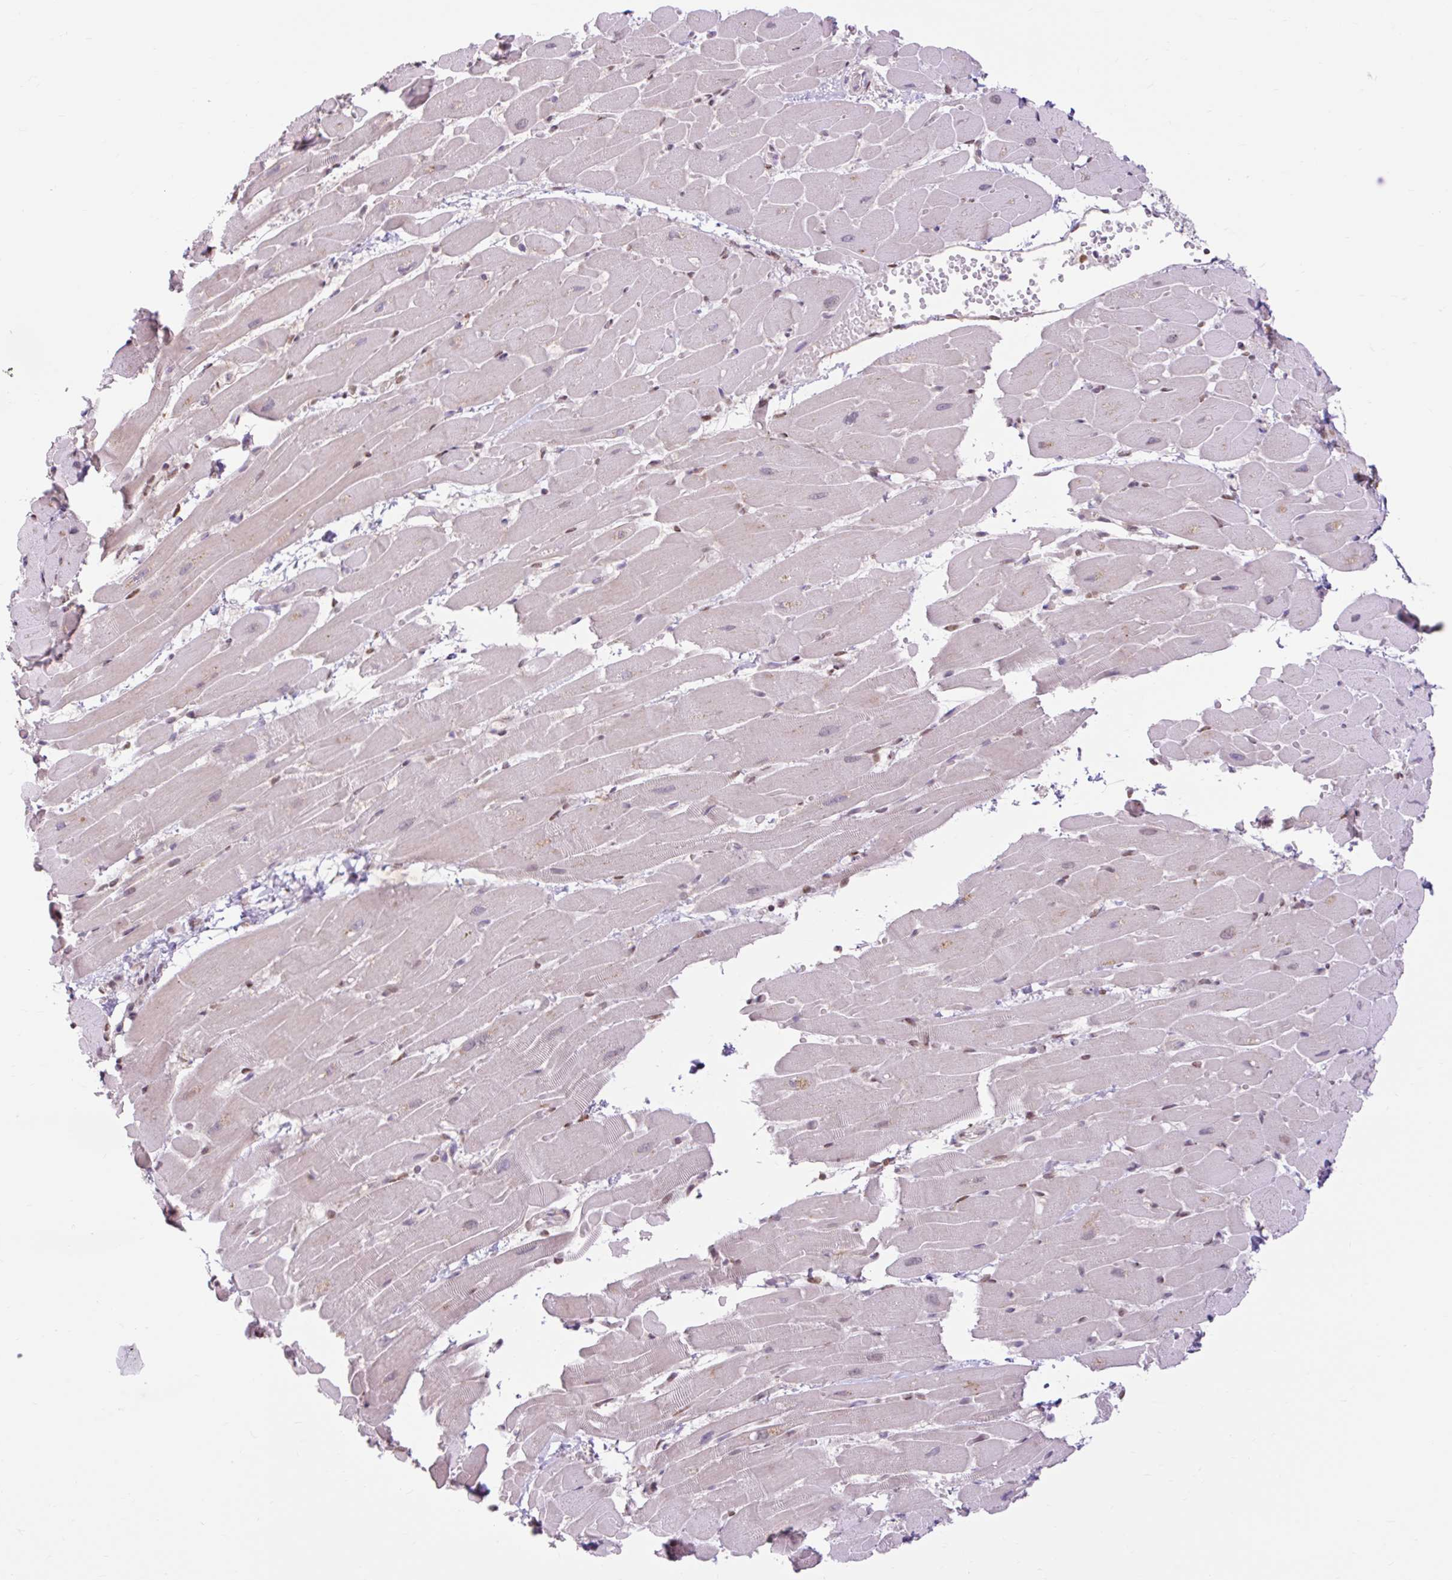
{"staining": {"intensity": "moderate", "quantity": "25%-75%", "location": "nuclear"}, "tissue": "heart muscle", "cell_type": "Cardiomyocytes", "image_type": "normal", "snomed": [{"axis": "morphology", "description": "Normal tissue, NOS"}, {"axis": "topography", "description": "Heart"}], "caption": "IHC photomicrograph of unremarkable heart muscle: heart muscle stained using immunohistochemistry shows medium levels of moderate protein expression localized specifically in the nuclear of cardiomyocytes, appearing as a nuclear brown color.", "gene": "ENSG00000261832", "patient": {"sex": "male", "age": 37}}